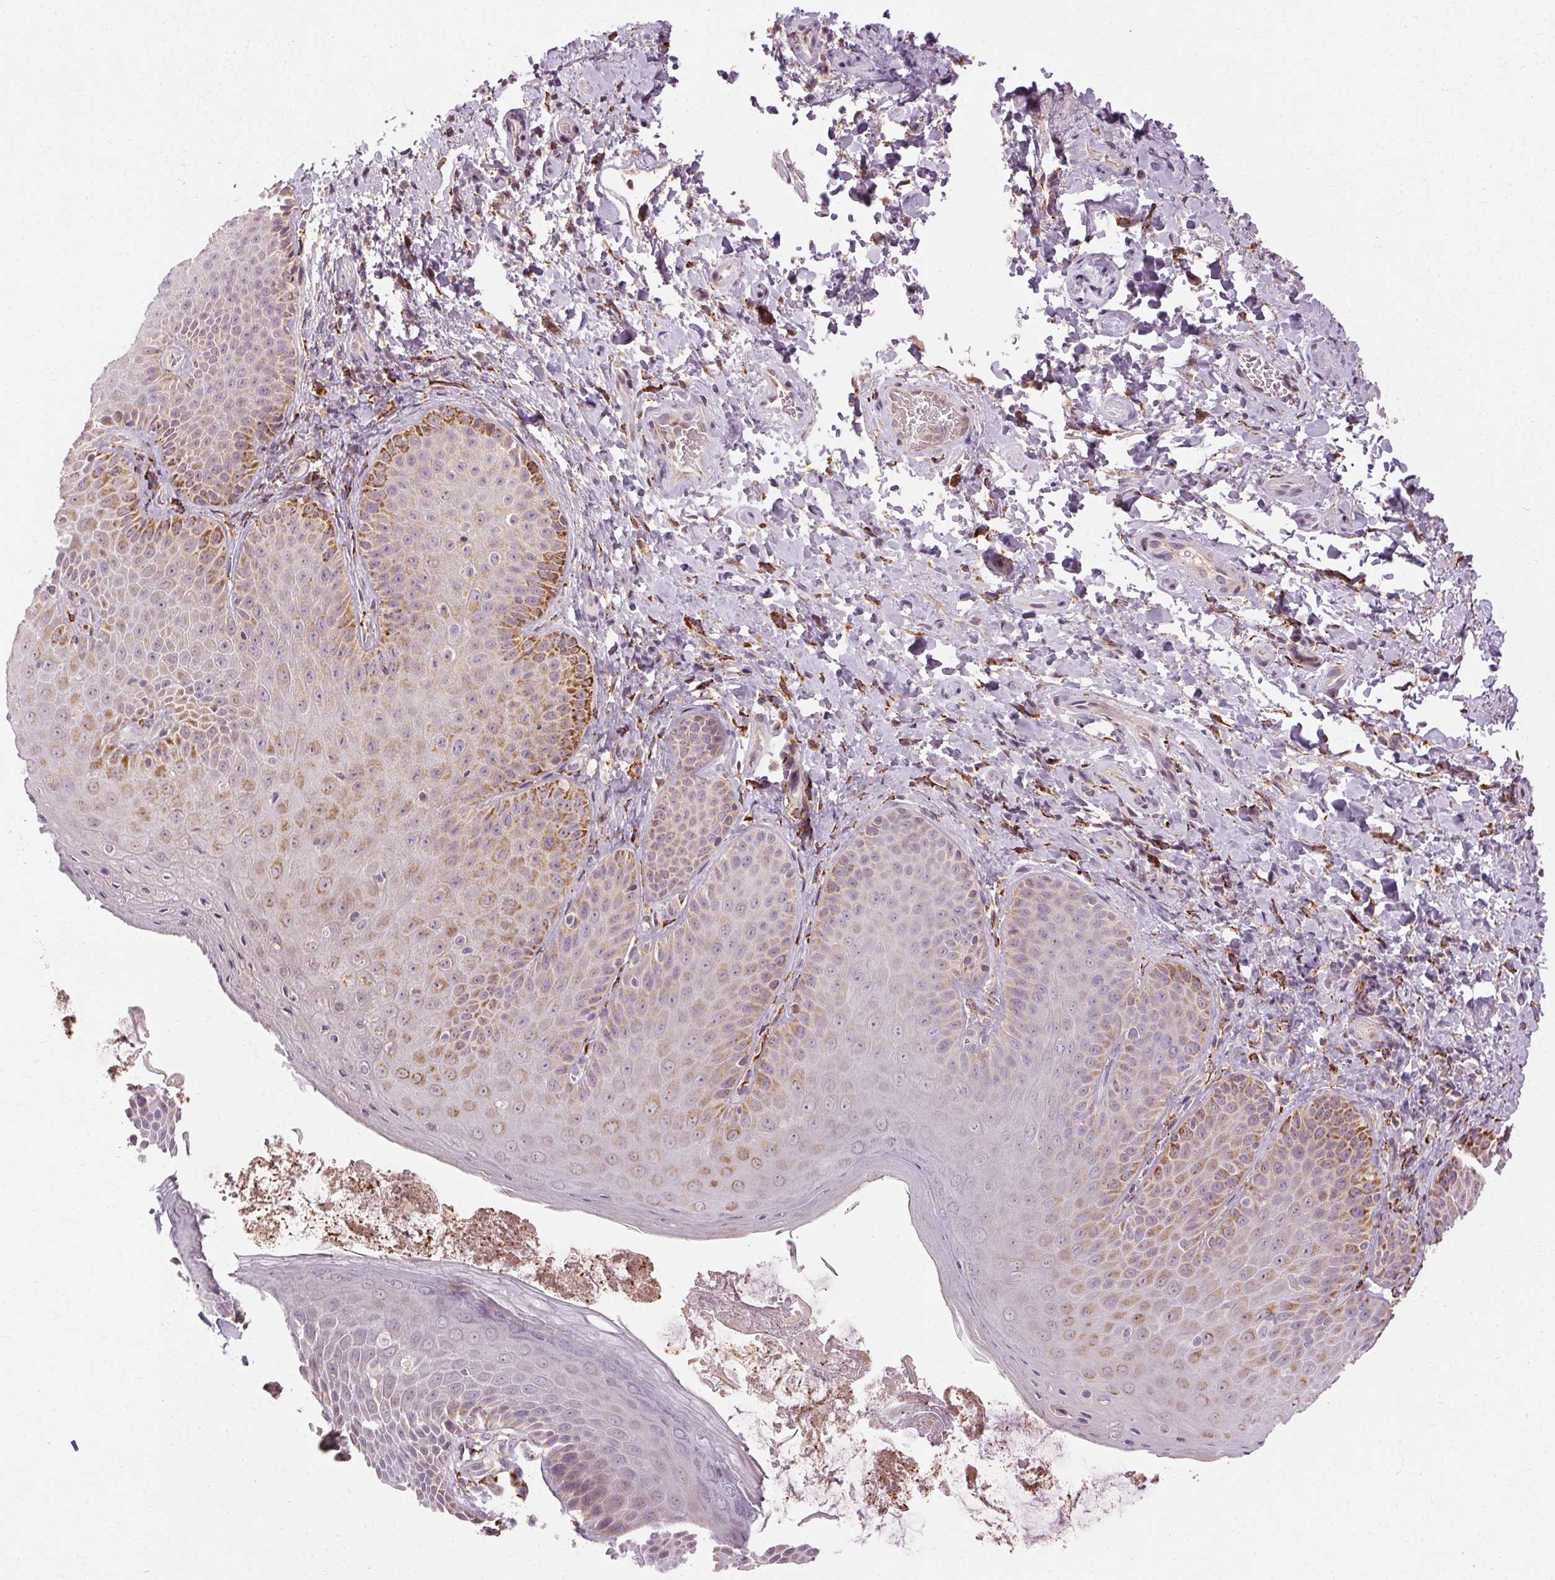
{"staining": {"intensity": "moderate", "quantity": "<25%", "location": "cytoplasmic/membranous"}, "tissue": "skin", "cell_type": "Epidermal cells", "image_type": "normal", "snomed": [{"axis": "morphology", "description": "Normal tissue, NOS"}, {"axis": "topography", "description": "Anal"}, {"axis": "topography", "description": "Peripheral nerve tissue"}], "caption": "This histopathology image demonstrates immunohistochemistry staining of unremarkable human skin, with low moderate cytoplasmic/membranous staining in about <25% of epidermal cells.", "gene": "REP15", "patient": {"sex": "male", "age": 51}}